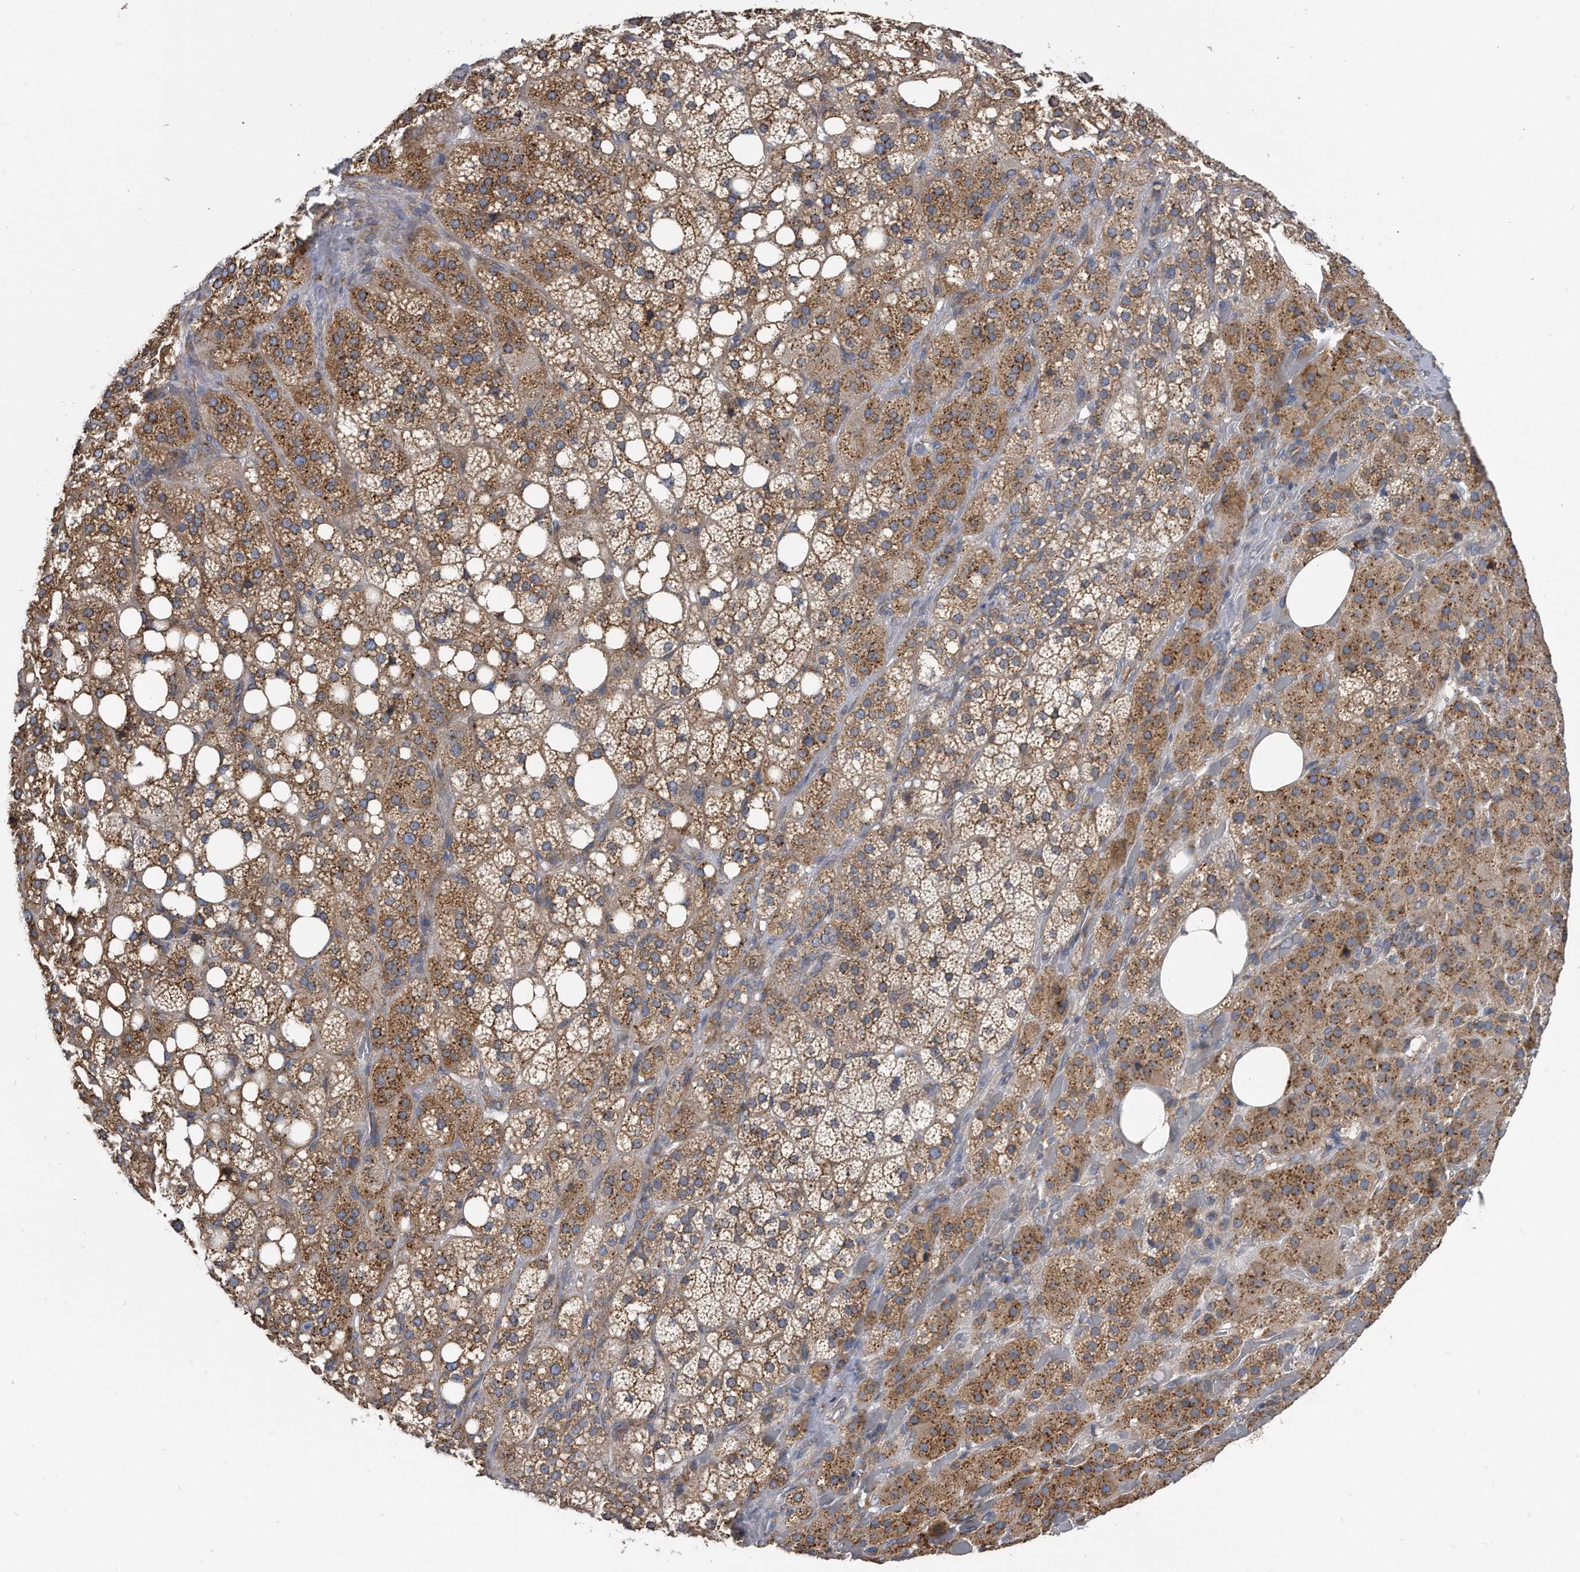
{"staining": {"intensity": "moderate", "quantity": ">75%", "location": "cytoplasmic/membranous"}, "tissue": "adrenal gland", "cell_type": "Glandular cells", "image_type": "normal", "snomed": [{"axis": "morphology", "description": "Normal tissue, NOS"}, {"axis": "topography", "description": "Adrenal gland"}], "caption": "A photomicrograph of adrenal gland stained for a protein demonstrates moderate cytoplasmic/membranous brown staining in glandular cells.", "gene": "CCDC47", "patient": {"sex": "female", "age": 59}}